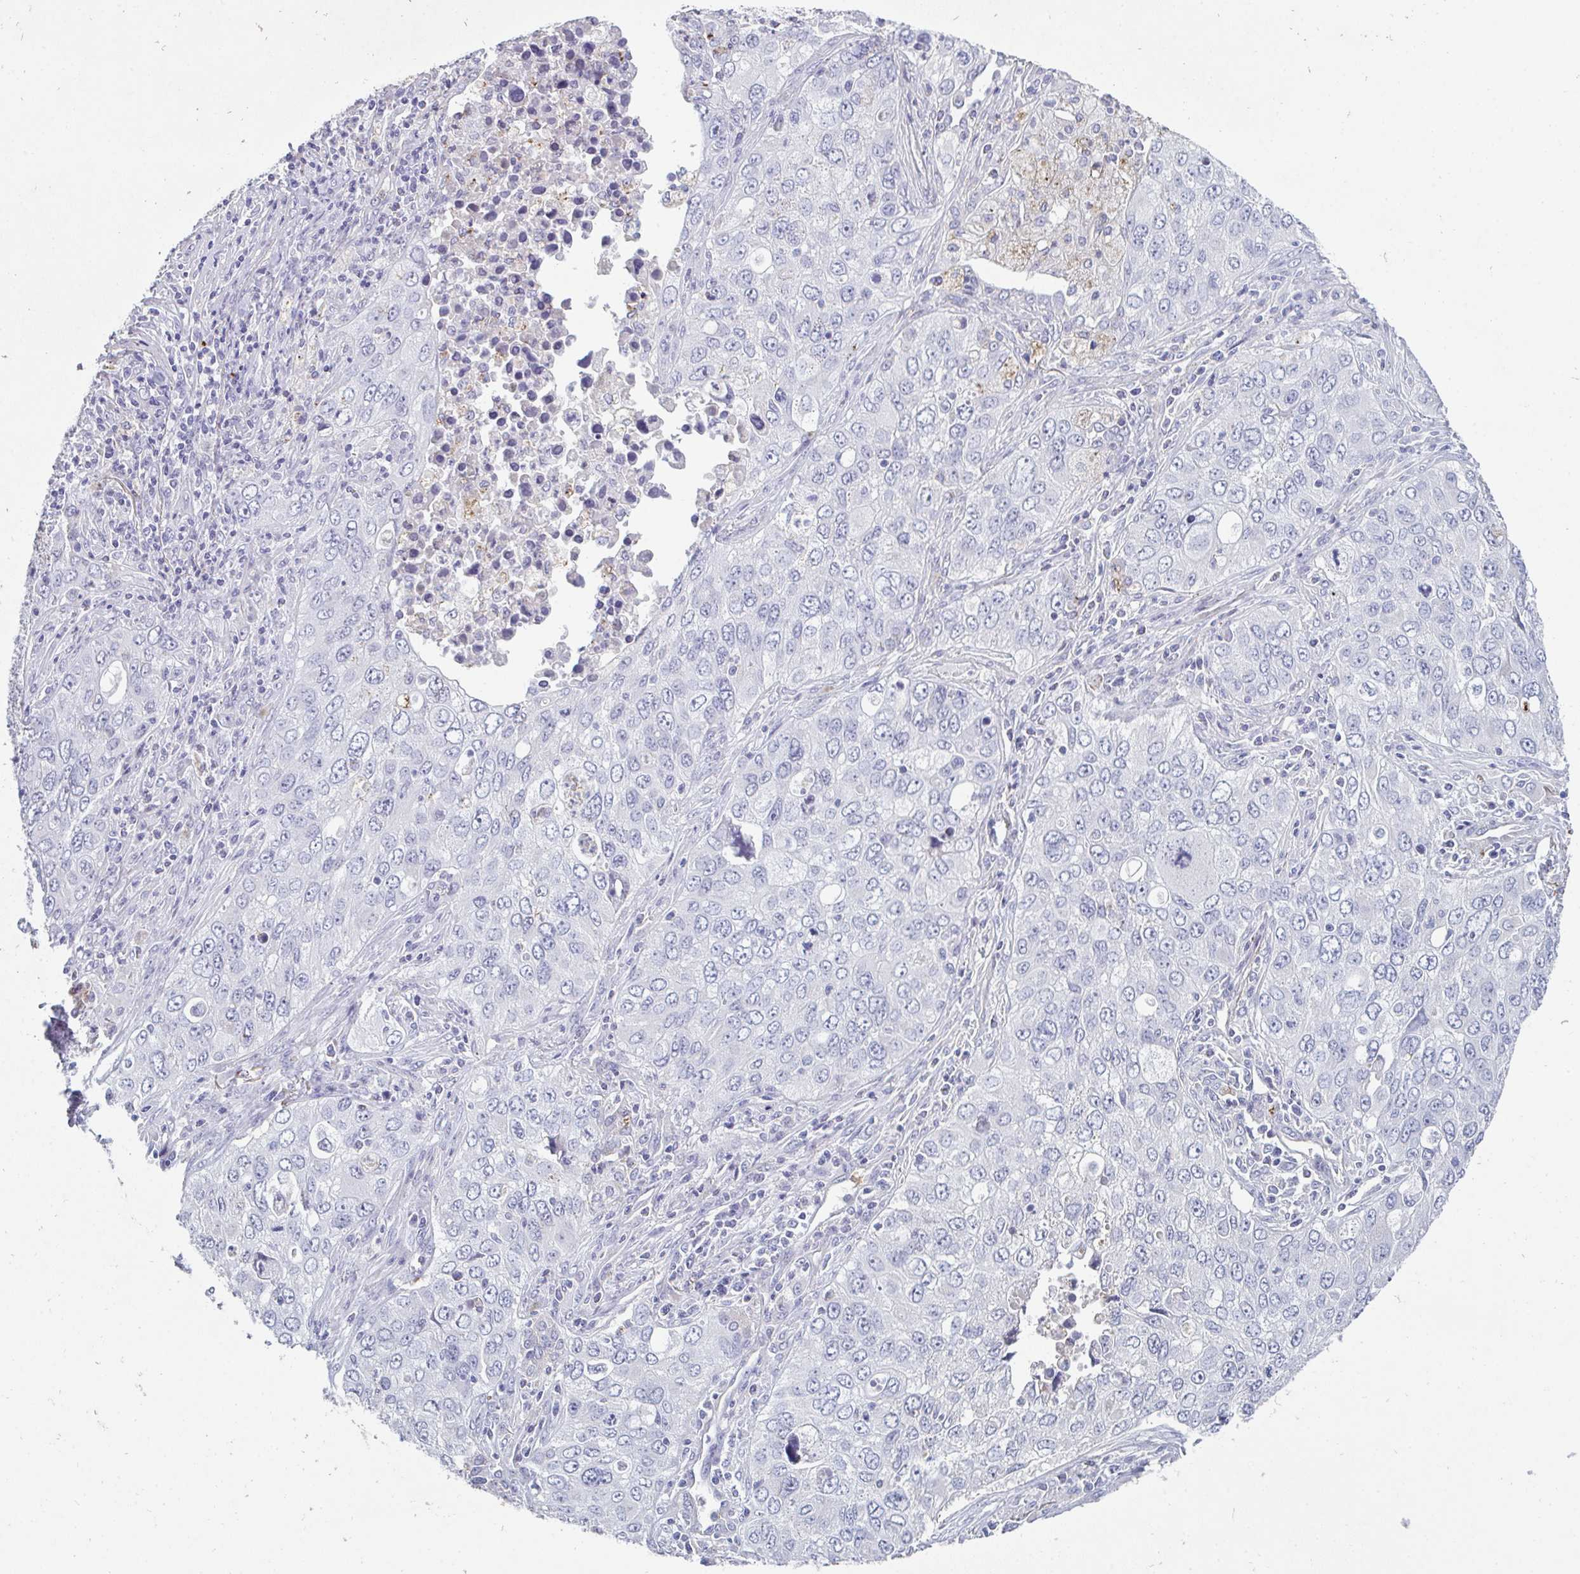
{"staining": {"intensity": "negative", "quantity": "none", "location": "none"}, "tissue": "lung cancer", "cell_type": "Tumor cells", "image_type": "cancer", "snomed": [{"axis": "morphology", "description": "Adenocarcinoma, NOS"}, {"axis": "morphology", "description": "Adenocarcinoma, metastatic, NOS"}, {"axis": "topography", "description": "Lymph node"}, {"axis": "topography", "description": "Lung"}], "caption": "A micrograph of lung metastatic adenocarcinoma stained for a protein shows no brown staining in tumor cells. (Stains: DAB (3,3'-diaminobenzidine) immunohistochemistry (IHC) with hematoxylin counter stain, Microscopy: brightfield microscopy at high magnification).", "gene": "ADAM21", "patient": {"sex": "female", "age": 42}}